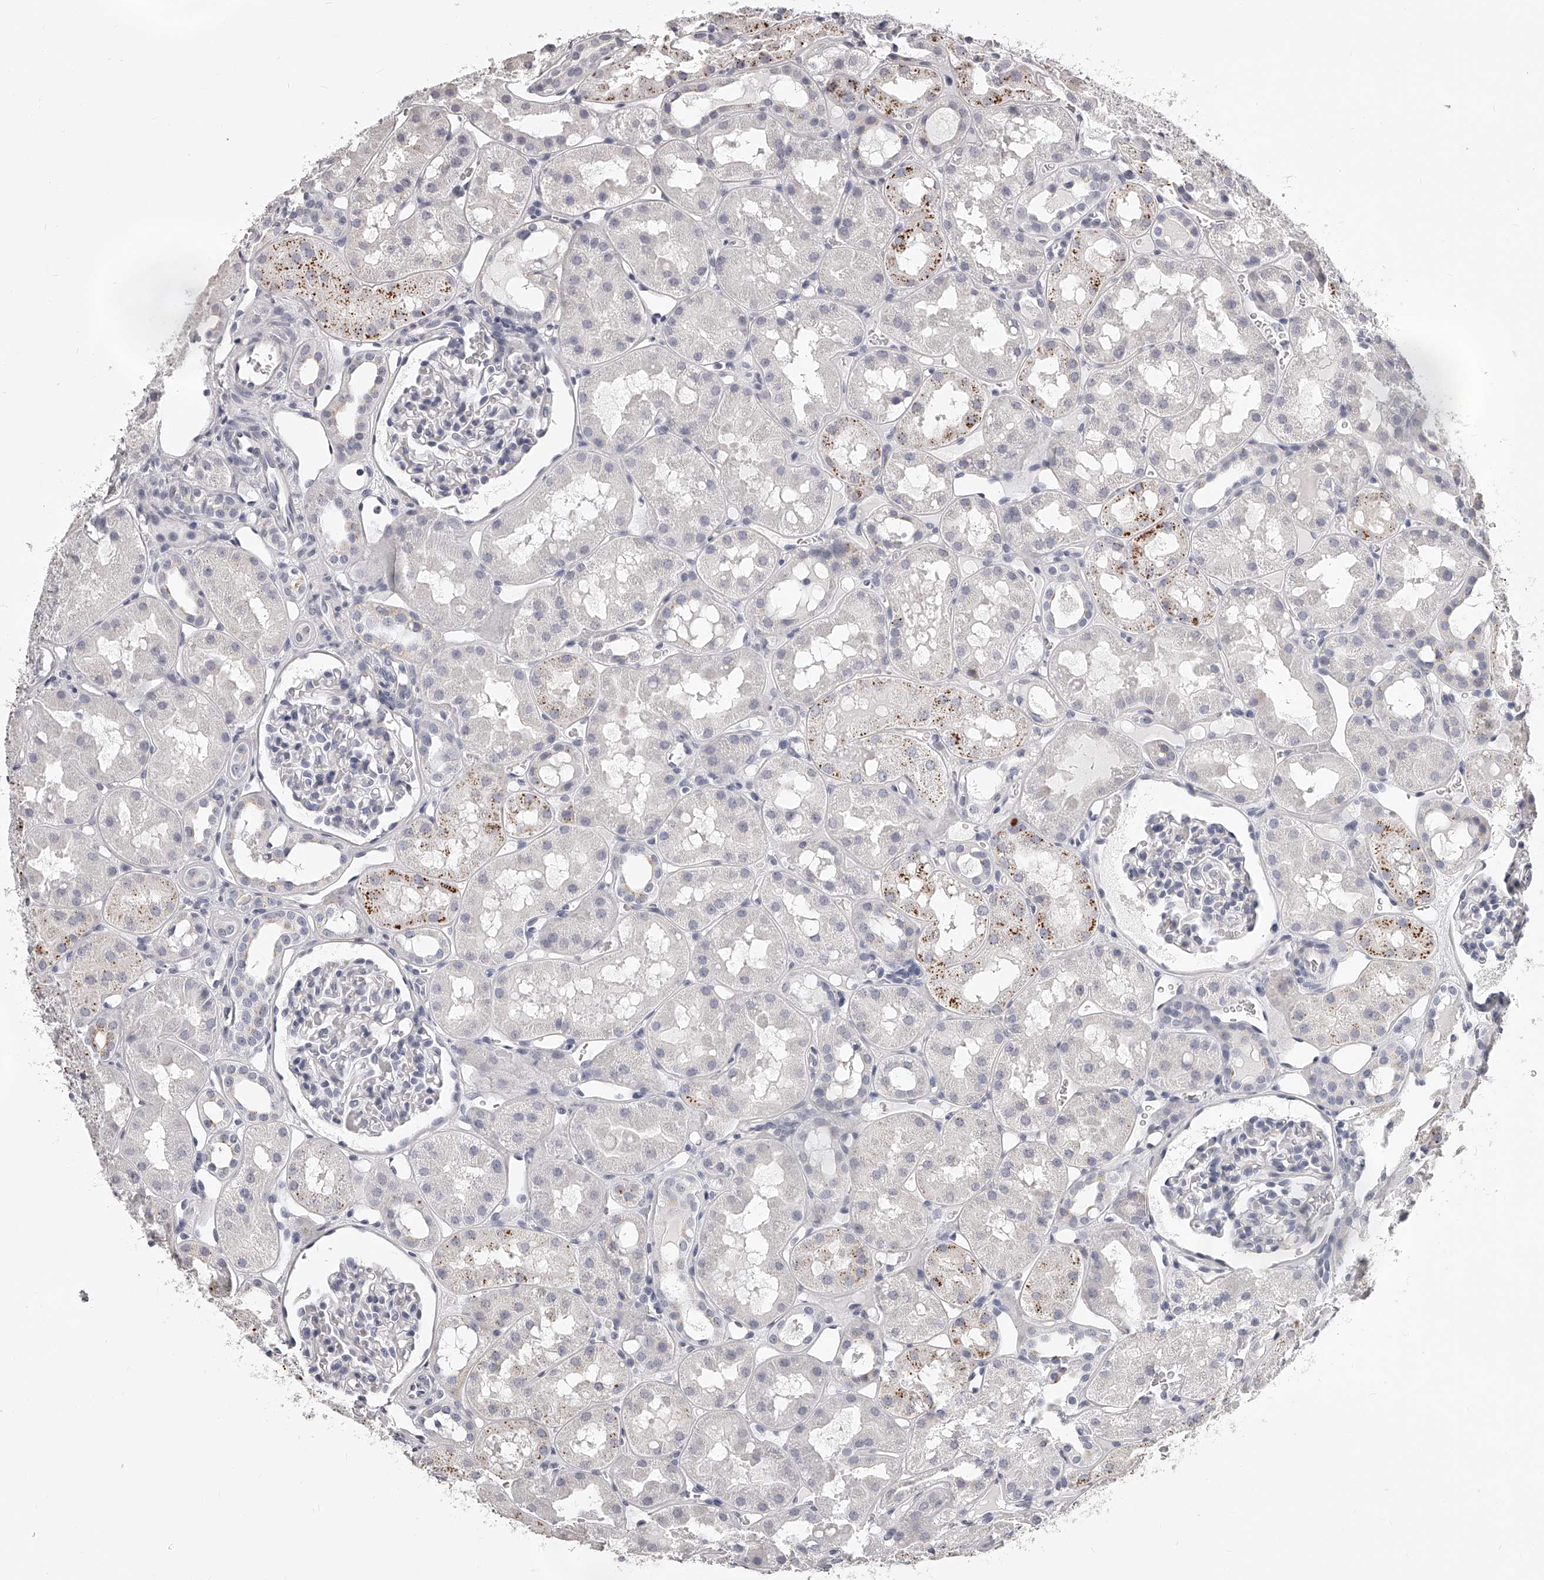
{"staining": {"intensity": "negative", "quantity": "none", "location": "none"}, "tissue": "kidney", "cell_type": "Cells in glomeruli", "image_type": "normal", "snomed": [{"axis": "morphology", "description": "Normal tissue, NOS"}, {"axis": "topography", "description": "Kidney"}], "caption": "Immunohistochemistry (IHC) histopathology image of unremarkable human kidney stained for a protein (brown), which reveals no expression in cells in glomeruli.", "gene": "DMRT1", "patient": {"sex": "male", "age": 16}}